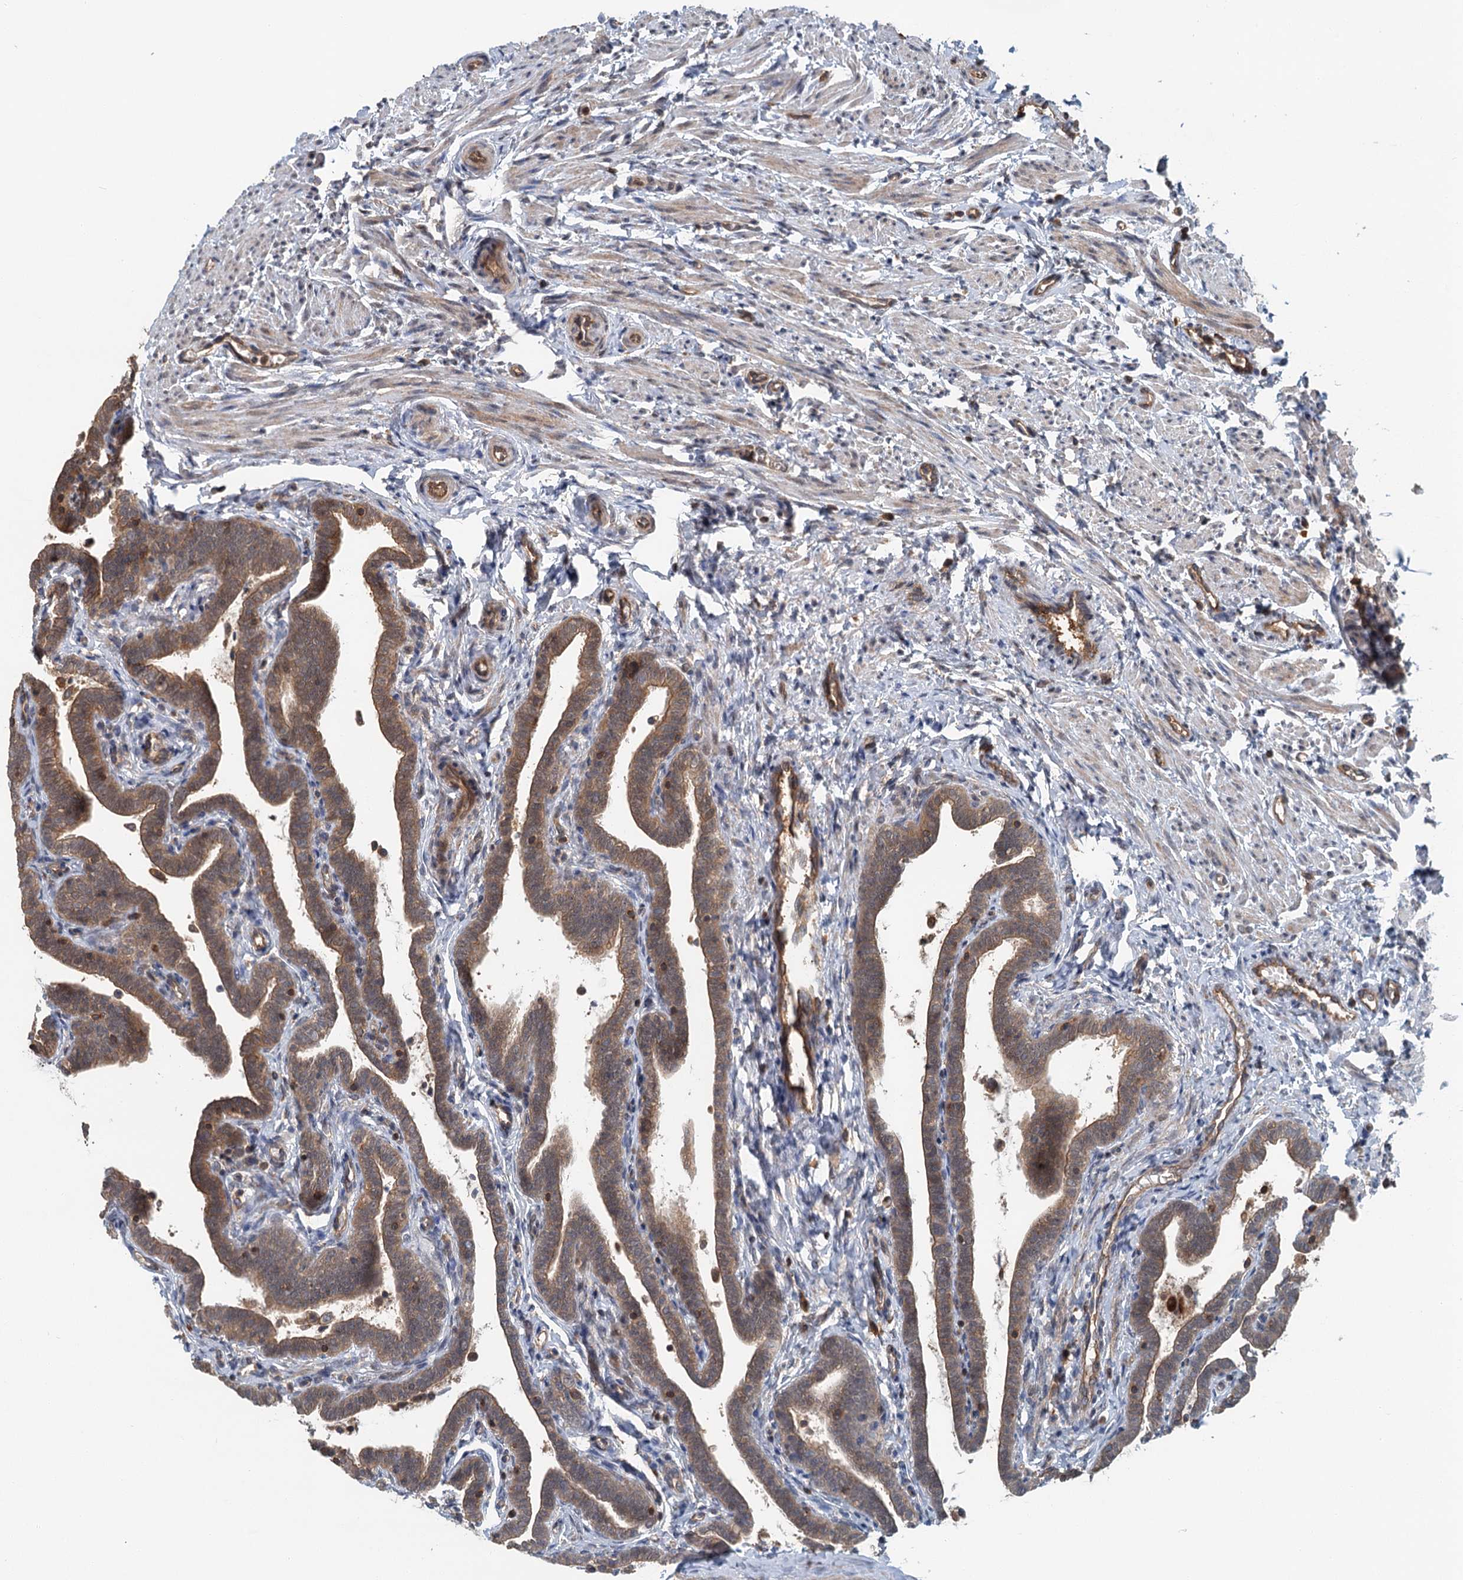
{"staining": {"intensity": "moderate", "quantity": ">75%", "location": "cytoplasmic/membranous"}, "tissue": "fallopian tube", "cell_type": "Glandular cells", "image_type": "normal", "snomed": [{"axis": "morphology", "description": "Normal tissue, NOS"}, {"axis": "topography", "description": "Fallopian tube"}], "caption": "Immunohistochemical staining of benign fallopian tube displays >75% levels of moderate cytoplasmic/membranous protein expression in approximately >75% of glandular cells.", "gene": "ZNF527", "patient": {"sex": "female", "age": 36}}